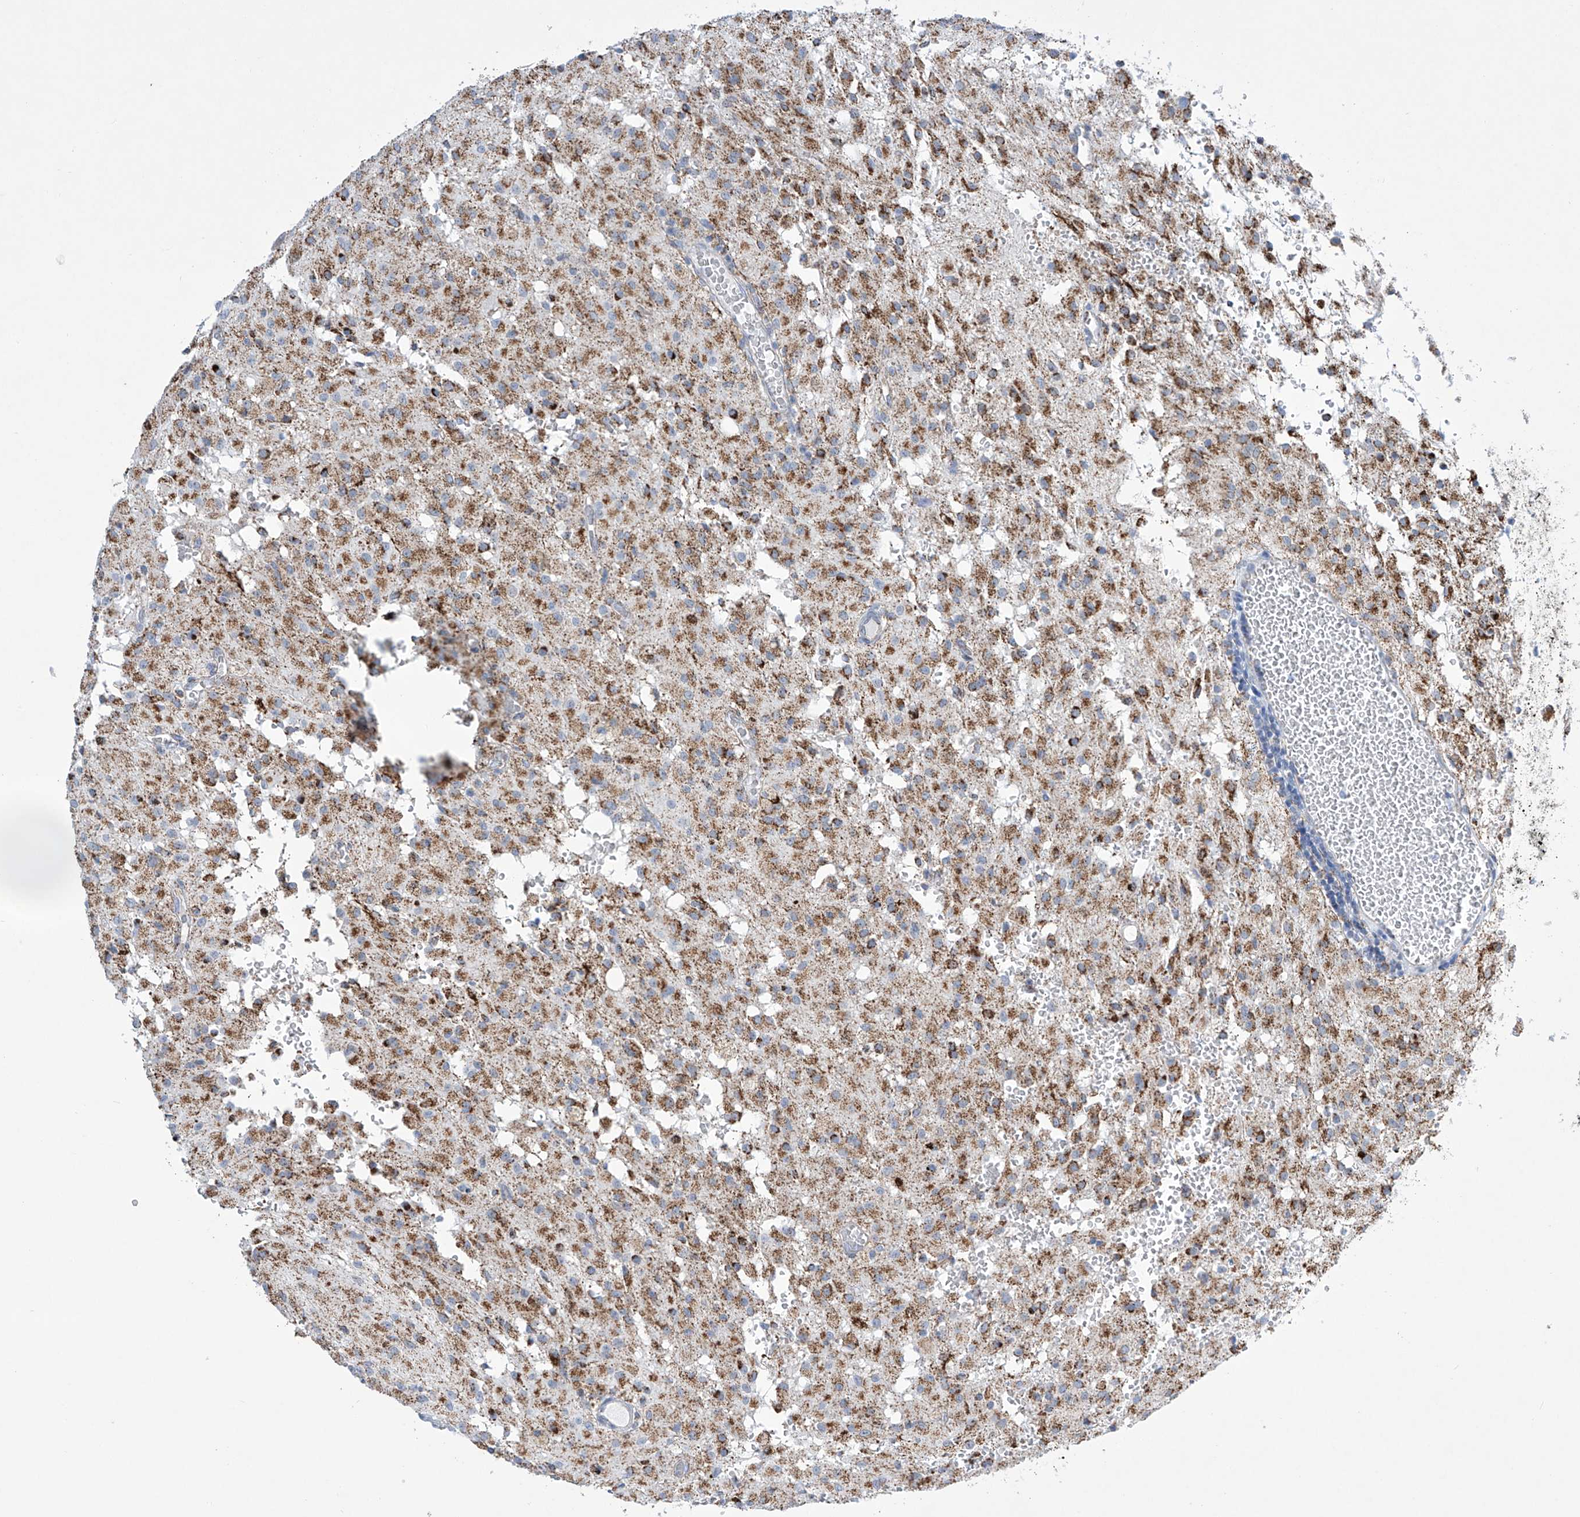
{"staining": {"intensity": "moderate", "quantity": ">75%", "location": "cytoplasmic/membranous"}, "tissue": "glioma", "cell_type": "Tumor cells", "image_type": "cancer", "snomed": [{"axis": "morphology", "description": "Glioma, malignant, High grade"}, {"axis": "topography", "description": "Brain"}], "caption": "IHC of malignant glioma (high-grade) reveals medium levels of moderate cytoplasmic/membranous staining in approximately >75% of tumor cells. The protein is stained brown, and the nuclei are stained in blue (DAB IHC with brightfield microscopy, high magnification).", "gene": "ALDH6A1", "patient": {"sex": "female", "age": 59}}